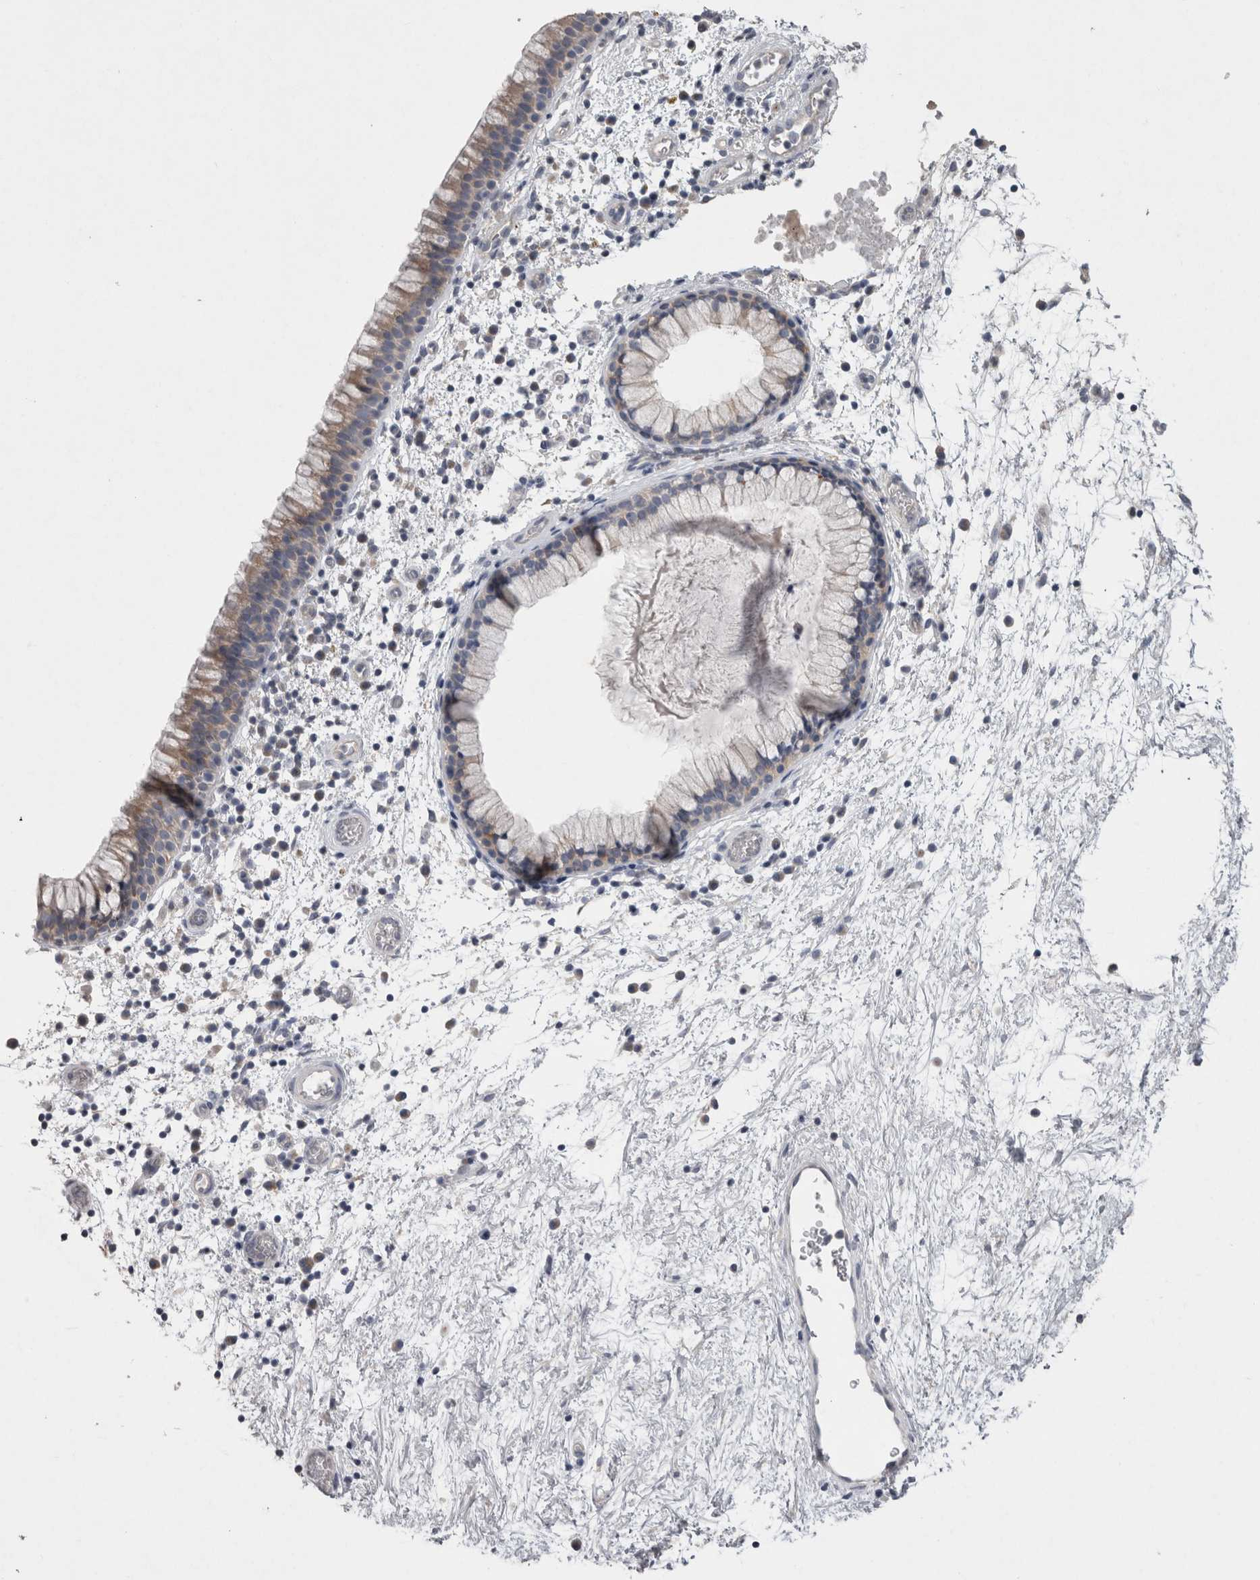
{"staining": {"intensity": "moderate", "quantity": "25%-75%", "location": "cytoplasmic/membranous"}, "tissue": "nasopharynx", "cell_type": "Respiratory epithelial cells", "image_type": "normal", "snomed": [{"axis": "morphology", "description": "Normal tissue, NOS"}, {"axis": "morphology", "description": "Inflammation, NOS"}, {"axis": "topography", "description": "Nasopharynx"}], "caption": "A medium amount of moderate cytoplasmic/membranous staining is identified in approximately 25%-75% of respiratory epithelial cells in unremarkable nasopharynx. Immunohistochemistry (ihc) stains the protein in brown and the nuclei are stained blue.", "gene": "LRRC40", "patient": {"sex": "male", "age": 48}}